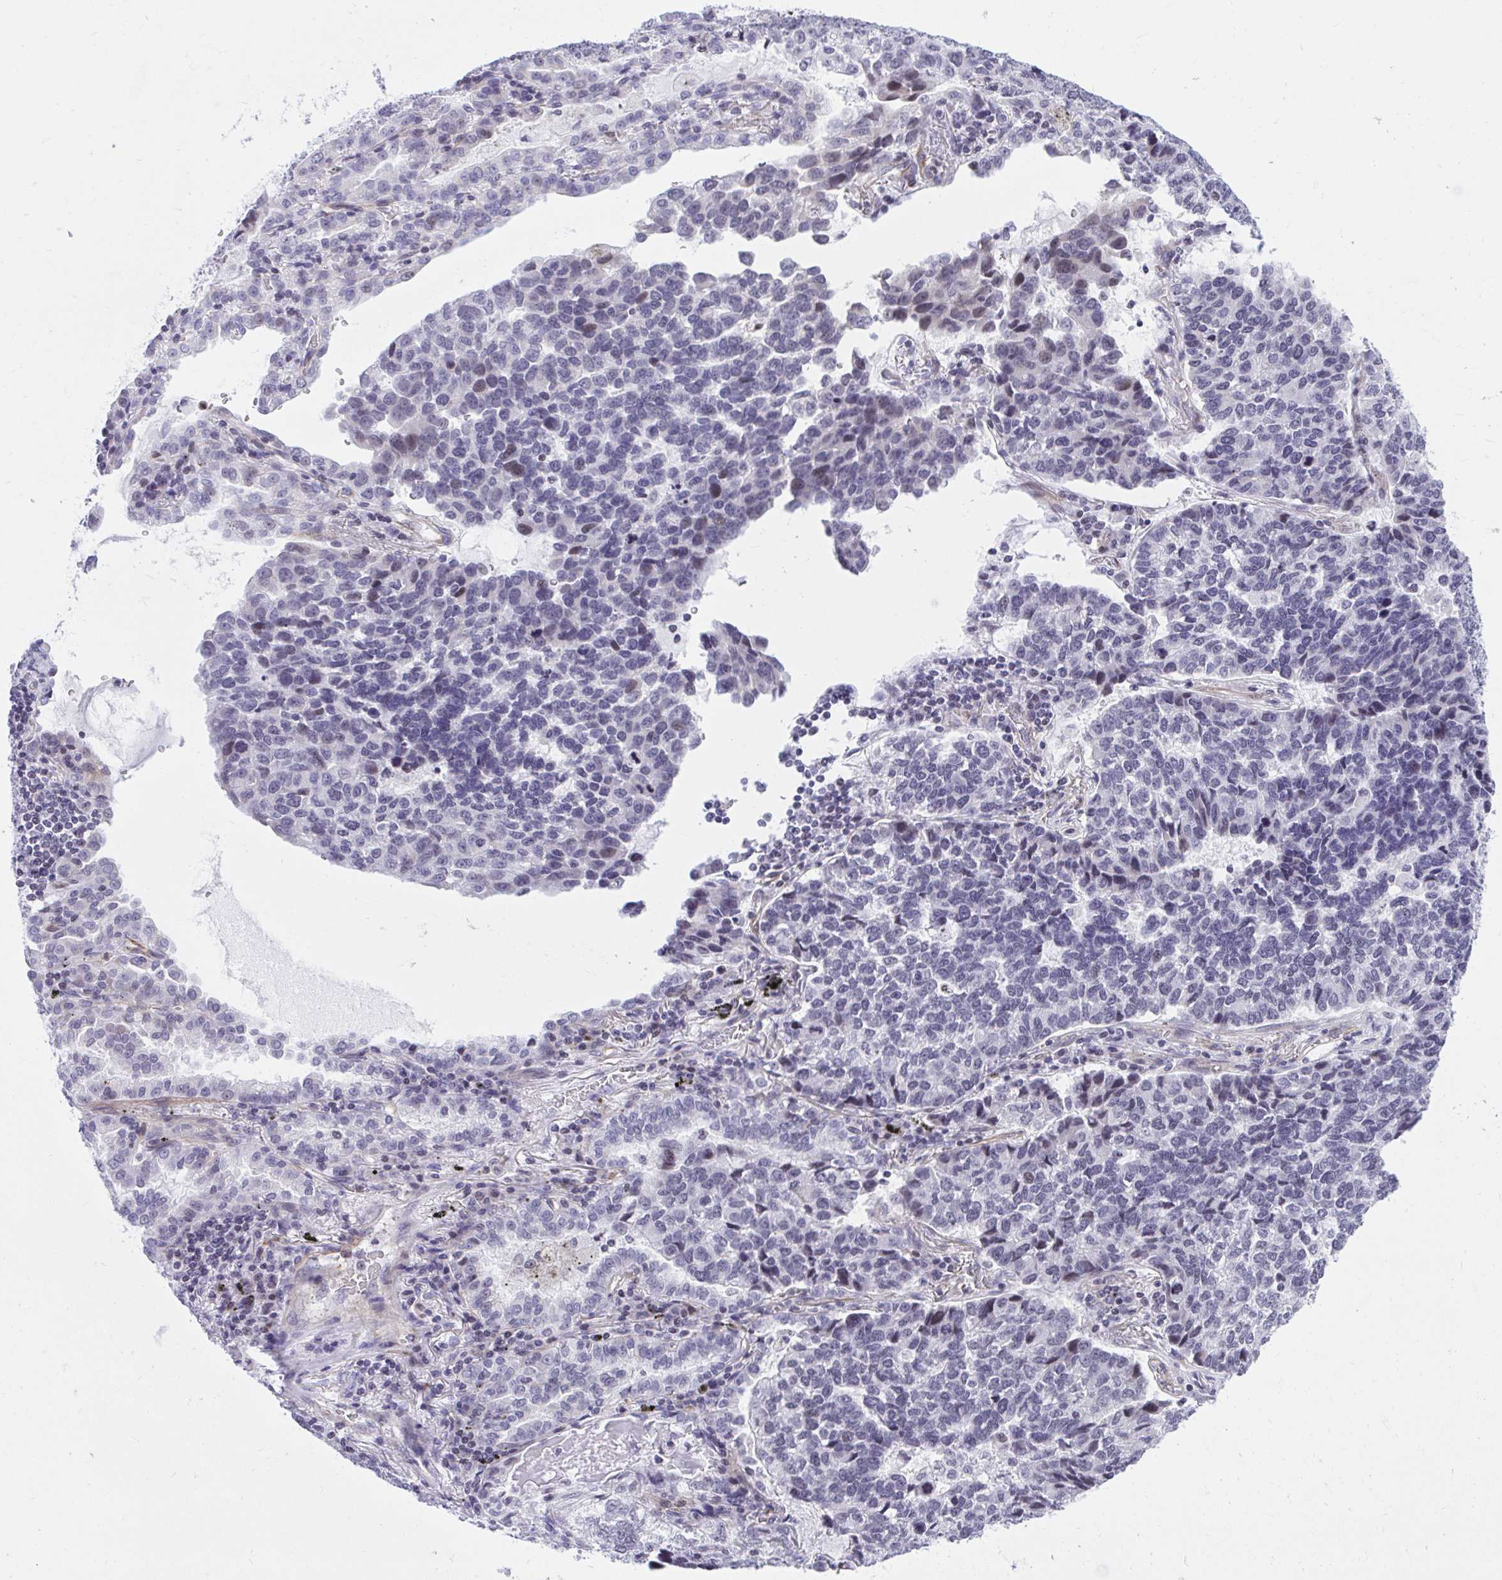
{"staining": {"intensity": "negative", "quantity": "none", "location": "none"}, "tissue": "lung cancer", "cell_type": "Tumor cells", "image_type": "cancer", "snomed": [{"axis": "morphology", "description": "Adenocarcinoma, NOS"}, {"axis": "topography", "description": "Lymph node"}, {"axis": "topography", "description": "Lung"}], "caption": "Micrograph shows no significant protein expression in tumor cells of lung adenocarcinoma. The staining was performed using DAB to visualize the protein expression in brown, while the nuclei were stained in blue with hematoxylin (Magnification: 20x).", "gene": "KCNN4", "patient": {"sex": "male", "age": 66}}